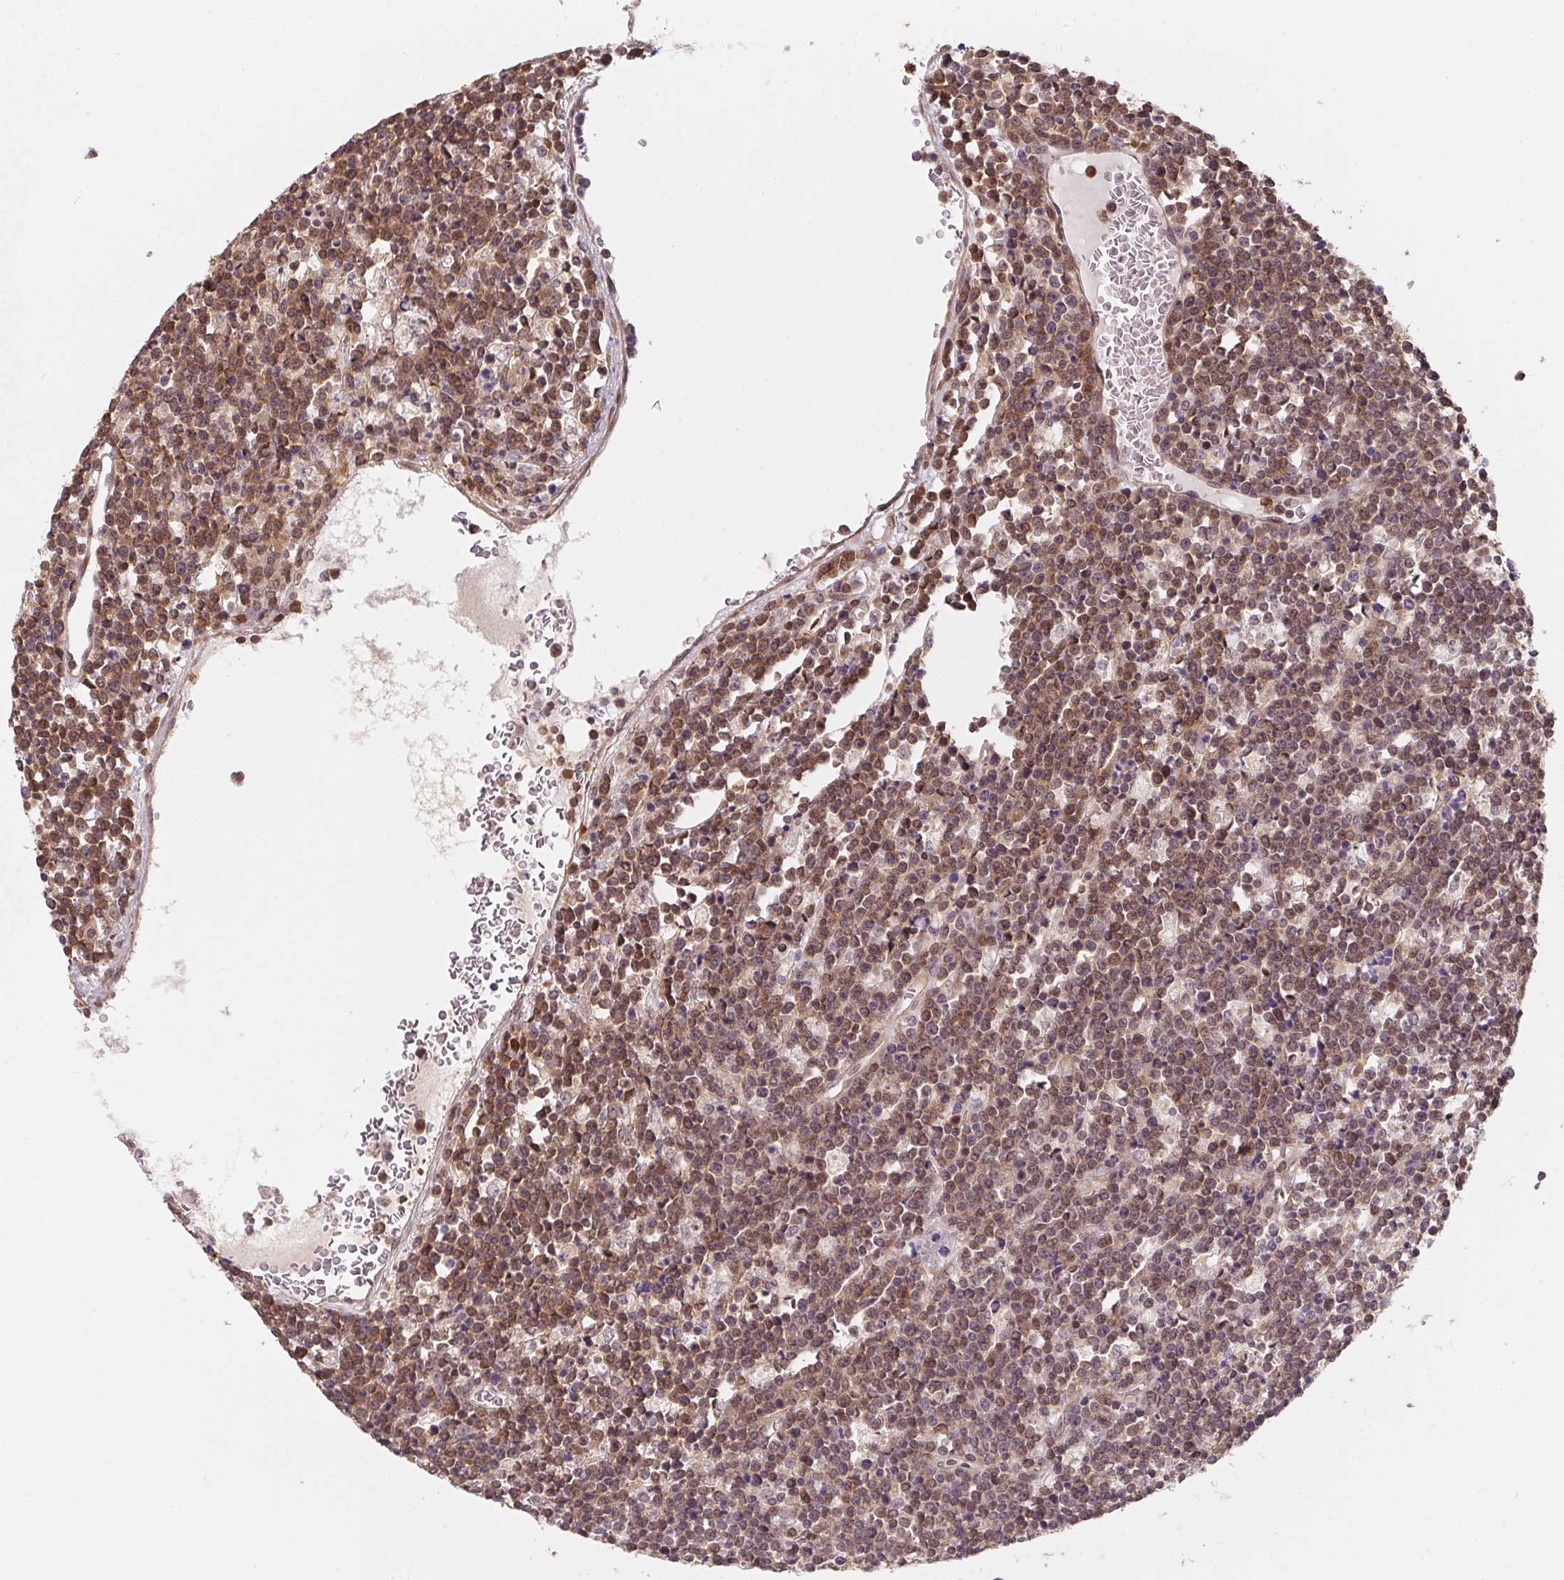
{"staining": {"intensity": "moderate", "quantity": ">75%", "location": "cytoplasmic/membranous,nuclear"}, "tissue": "lymphoma", "cell_type": "Tumor cells", "image_type": "cancer", "snomed": [{"axis": "morphology", "description": "Malignant lymphoma, non-Hodgkin's type, High grade"}, {"axis": "topography", "description": "Ovary"}], "caption": "Immunohistochemistry (IHC) of human lymphoma shows medium levels of moderate cytoplasmic/membranous and nuclear staining in approximately >75% of tumor cells.", "gene": "ANKRD13A", "patient": {"sex": "female", "age": 56}}